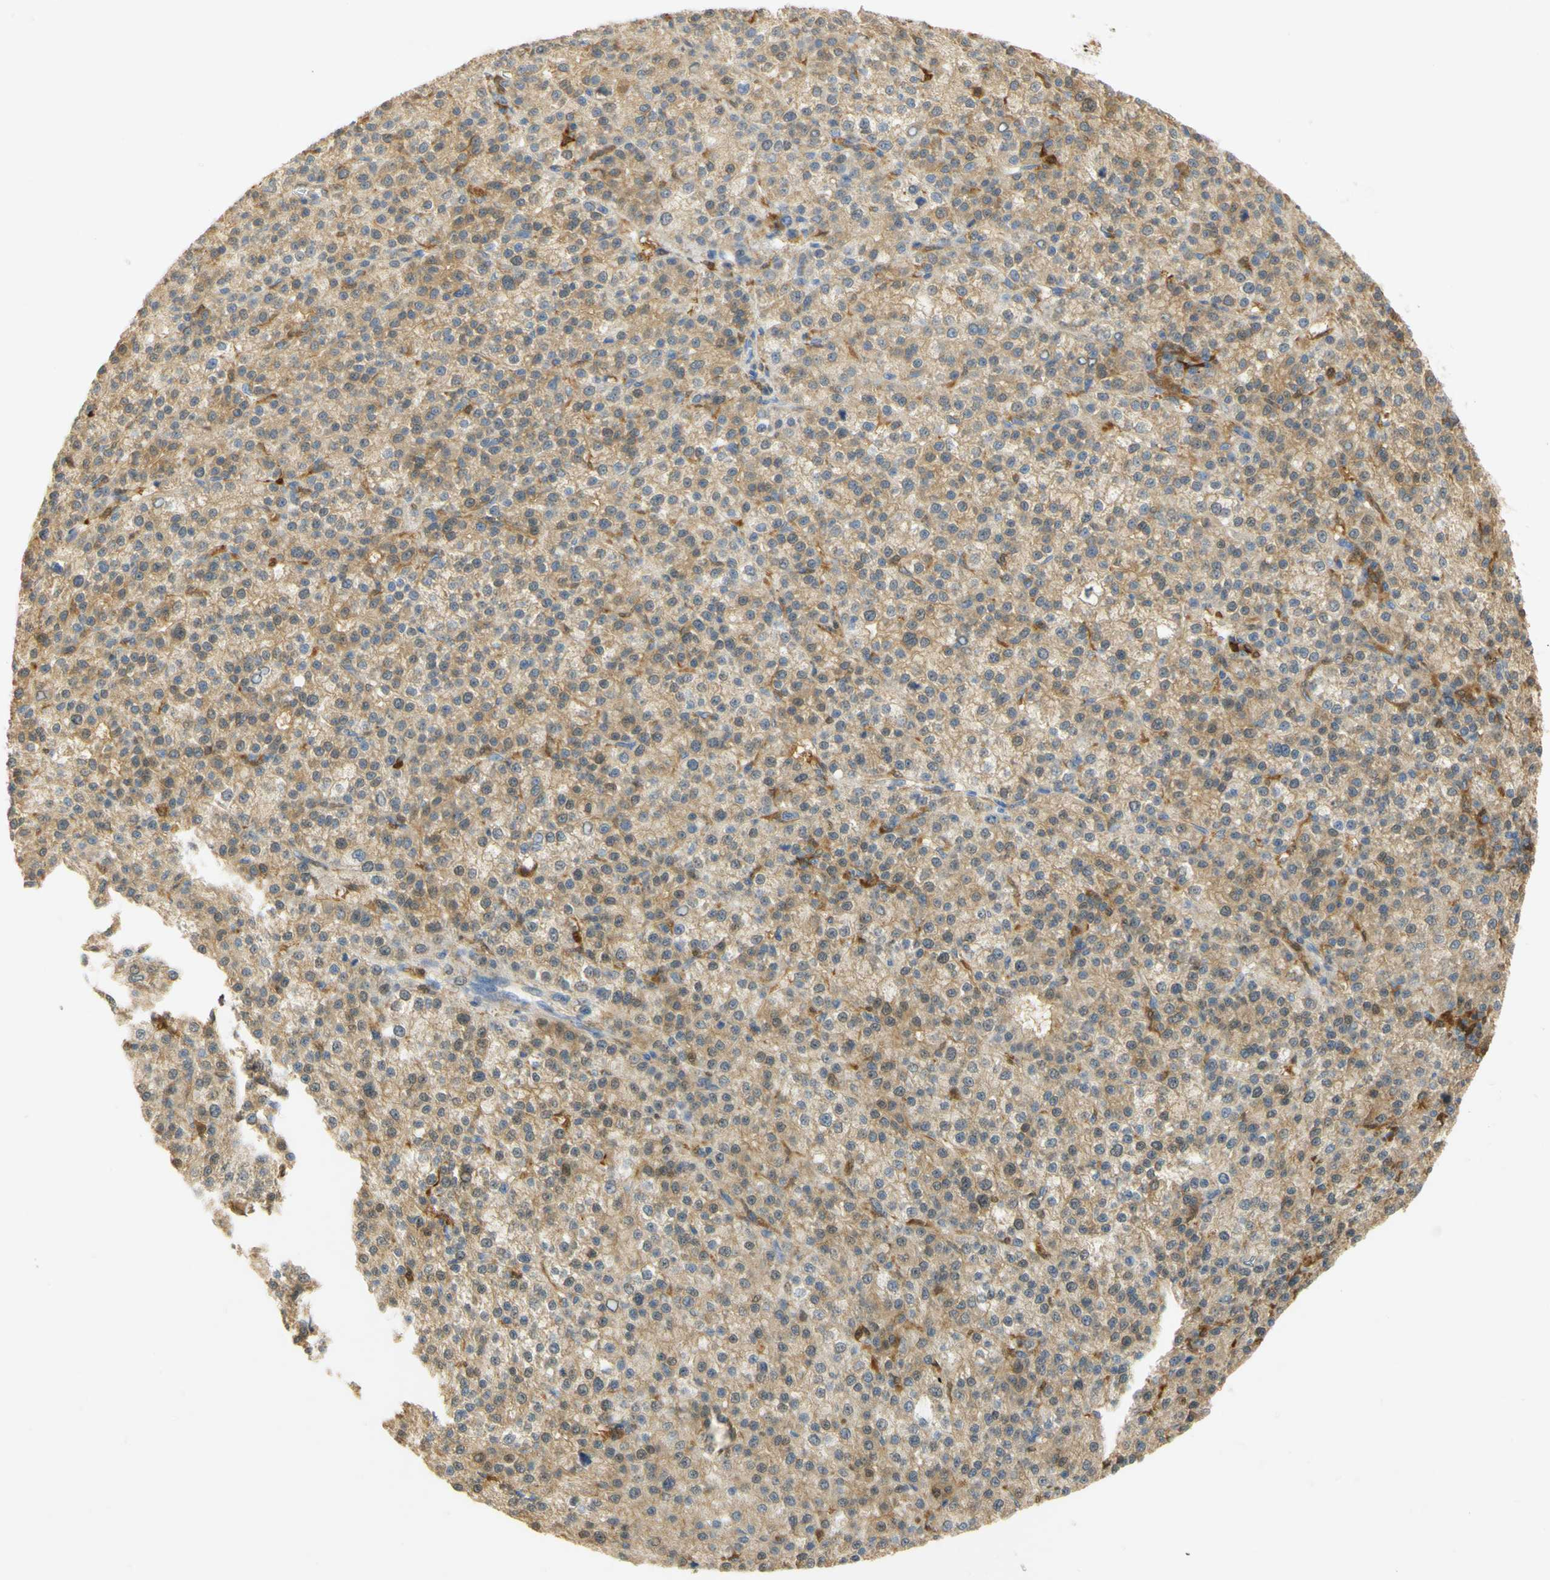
{"staining": {"intensity": "weak", "quantity": ">75%", "location": "cytoplasmic/membranous"}, "tissue": "liver cancer", "cell_type": "Tumor cells", "image_type": "cancer", "snomed": [{"axis": "morphology", "description": "Carcinoma, Hepatocellular, NOS"}, {"axis": "topography", "description": "Liver"}], "caption": "DAB (3,3'-diaminobenzidine) immunohistochemical staining of human liver hepatocellular carcinoma shows weak cytoplasmic/membranous protein expression in approximately >75% of tumor cells.", "gene": "PAK1", "patient": {"sex": "female", "age": 58}}